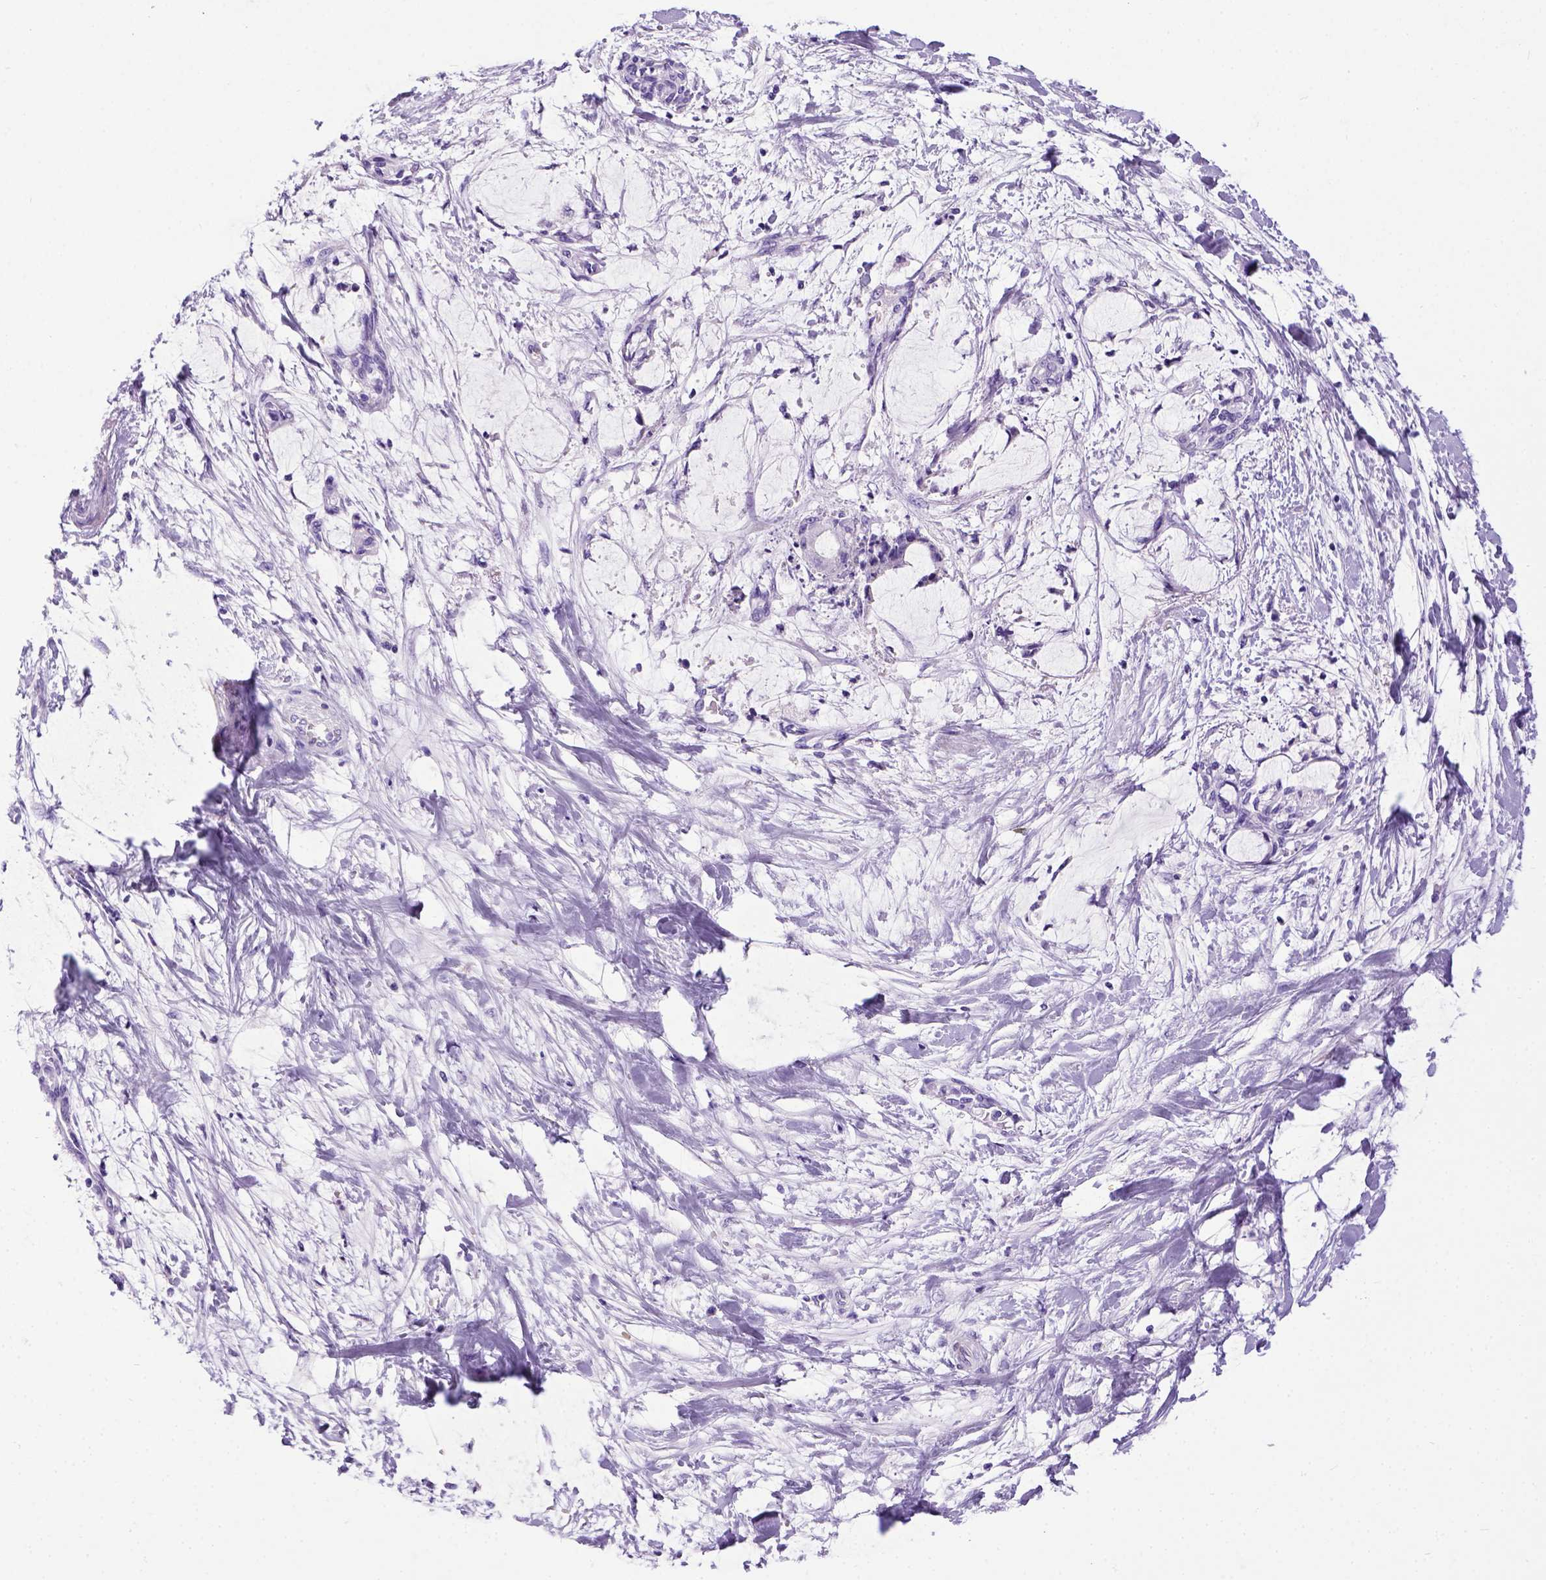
{"staining": {"intensity": "negative", "quantity": "none", "location": "none"}, "tissue": "liver cancer", "cell_type": "Tumor cells", "image_type": "cancer", "snomed": [{"axis": "morphology", "description": "Cholangiocarcinoma"}, {"axis": "topography", "description": "Liver"}], "caption": "Immunohistochemistry of liver cancer exhibits no staining in tumor cells.", "gene": "IGF2", "patient": {"sex": "female", "age": 73}}